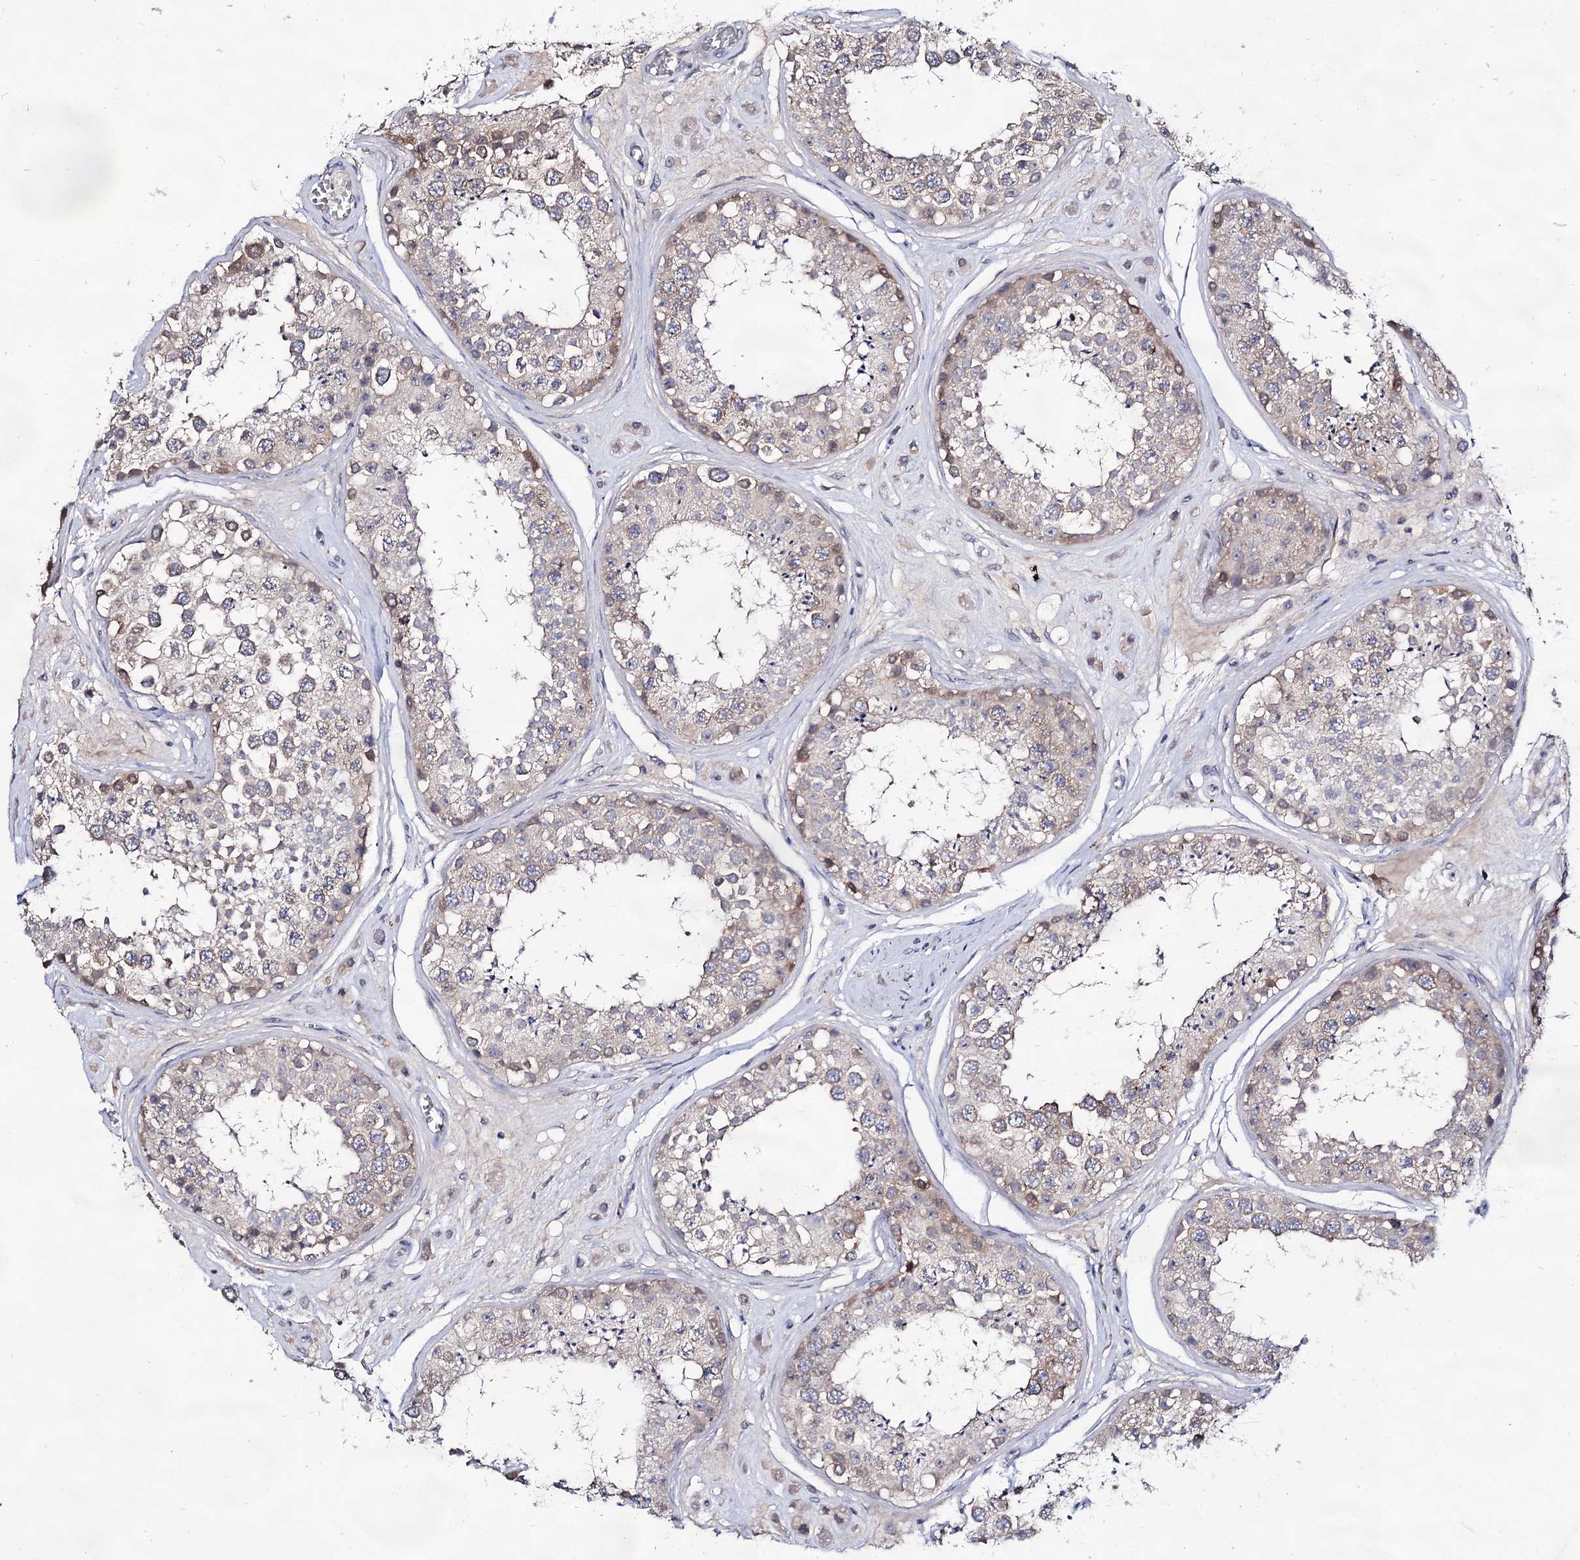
{"staining": {"intensity": "weak", "quantity": "25%-75%", "location": "cytoplasmic/membranous"}, "tissue": "testis", "cell_type": "Cells in seminiferous ducts", "image_type": "normal", "snomed": [{"axis": "morphology", "description": "Normal tissue, NOS"}, {"axis": "topography", "description": "Testis"}], "caption": "An image of testis stained for a protein displays weak cytoplasmic/membranous brown staining in cells in seminiferous ducts.", "gene": "ARFIP2", "patient": {"sex": "male", "age": 25}}